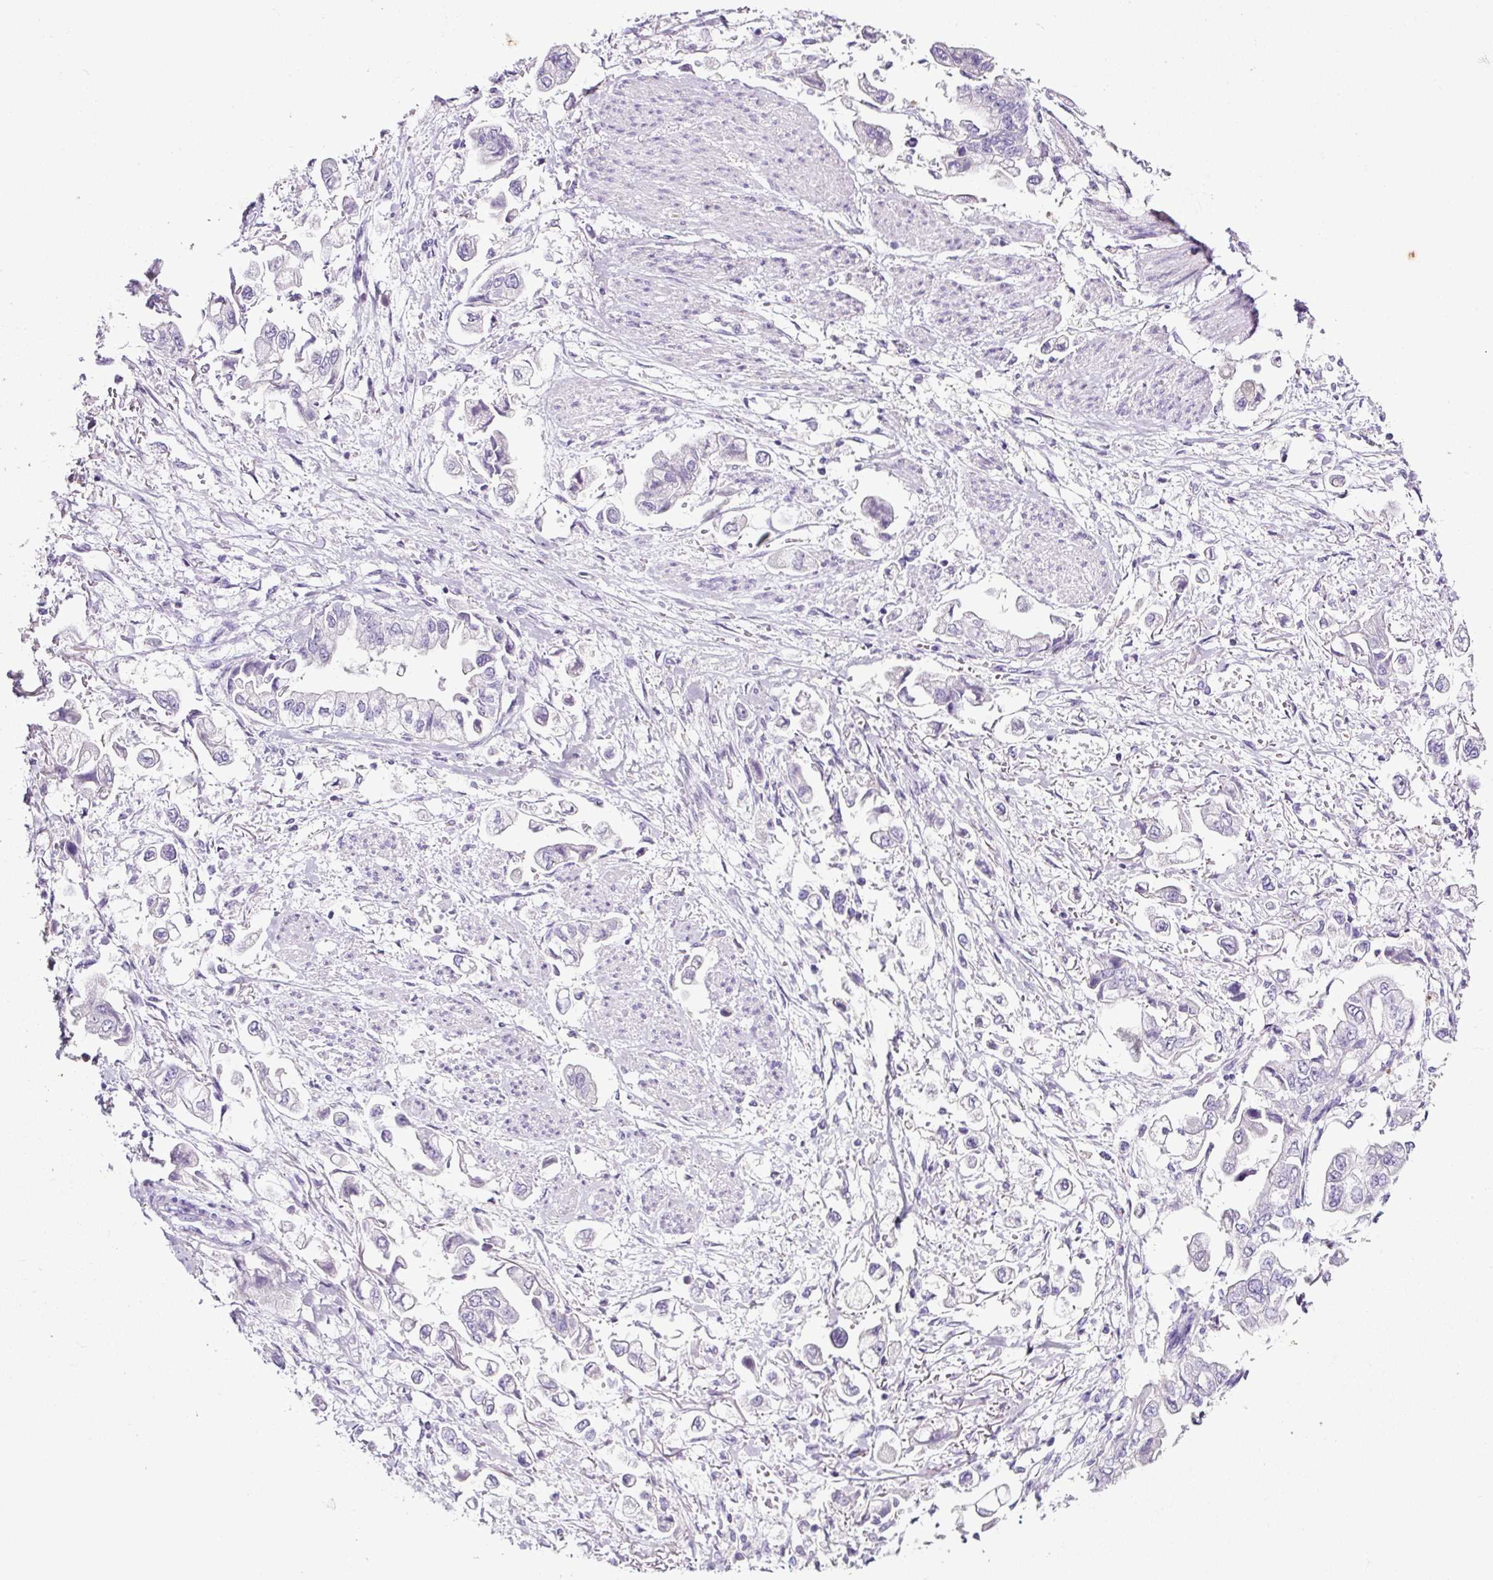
{"staining": {"intensity": "negative", "quantity": "none", "location": "none"}, "tissue": "stomach cancer", "cell_type": "Tumor cells", "image_type": "cancer", "snomed": [{"axis": "morphology", "description": "Adenocarcinoma, NOS"}, {"axis": "topography", "description": "Stomach"}], "caption": "Tumor cells show no significant protein expression in adenocarcinoma (stomach).", "gene": "SP8", "patient": {"sex": "male", "age": 62}}